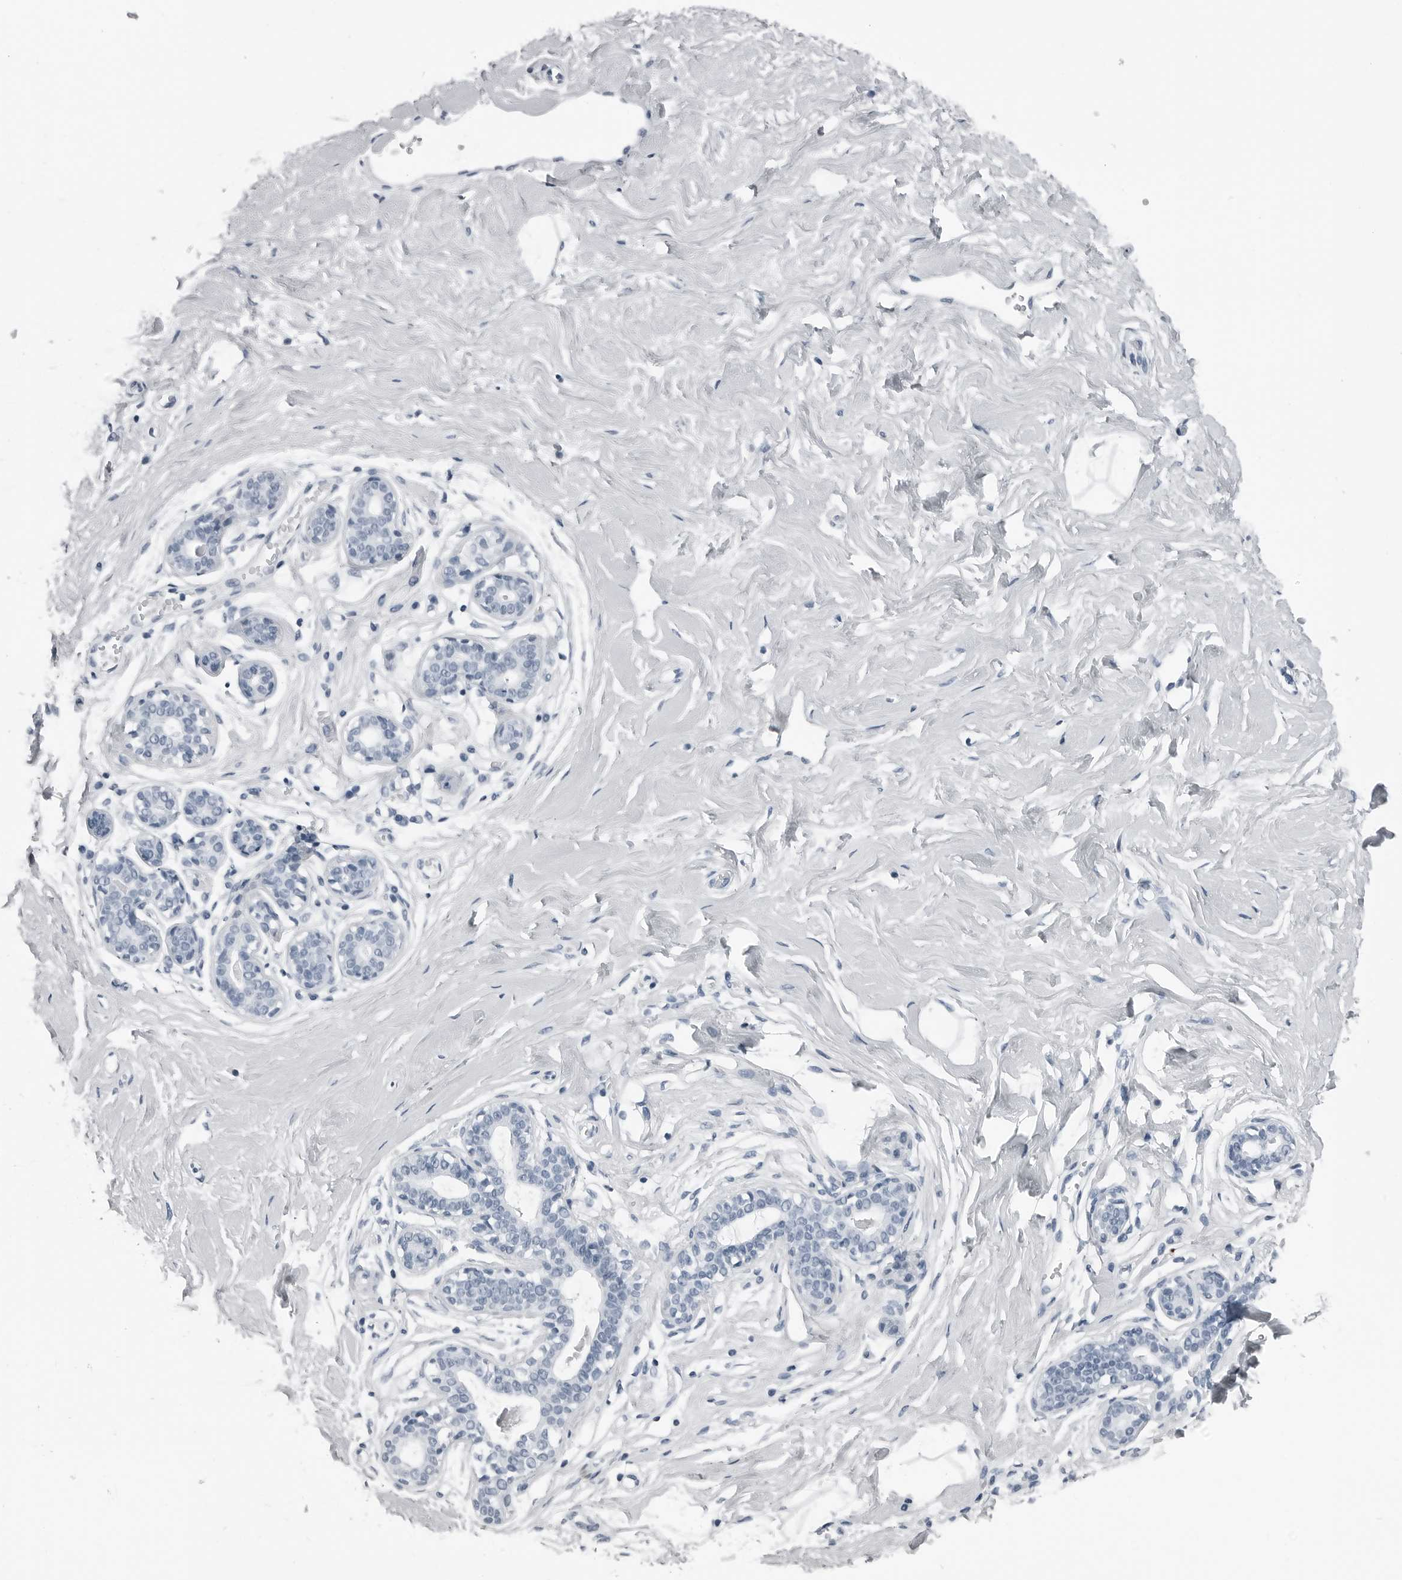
{"staining": {"intensity": "negative", "quantity": "none", "location": "none"}, "tissue": "breast", "cell_type": "Adipocytes", "image_type": "normal", "snomed": [{"axis": "morphology", "description": "Normal tissue, NOS"}, {"axis": "morphology", "description": "Adenoma, NOS"}, {"axis": "topography", "description": "Breast"}], "caption": "Adipocytes show no significant protein staining in normal breast.", "gene": "SPINK1", "patient": {"sex": "female", "age": 23}}